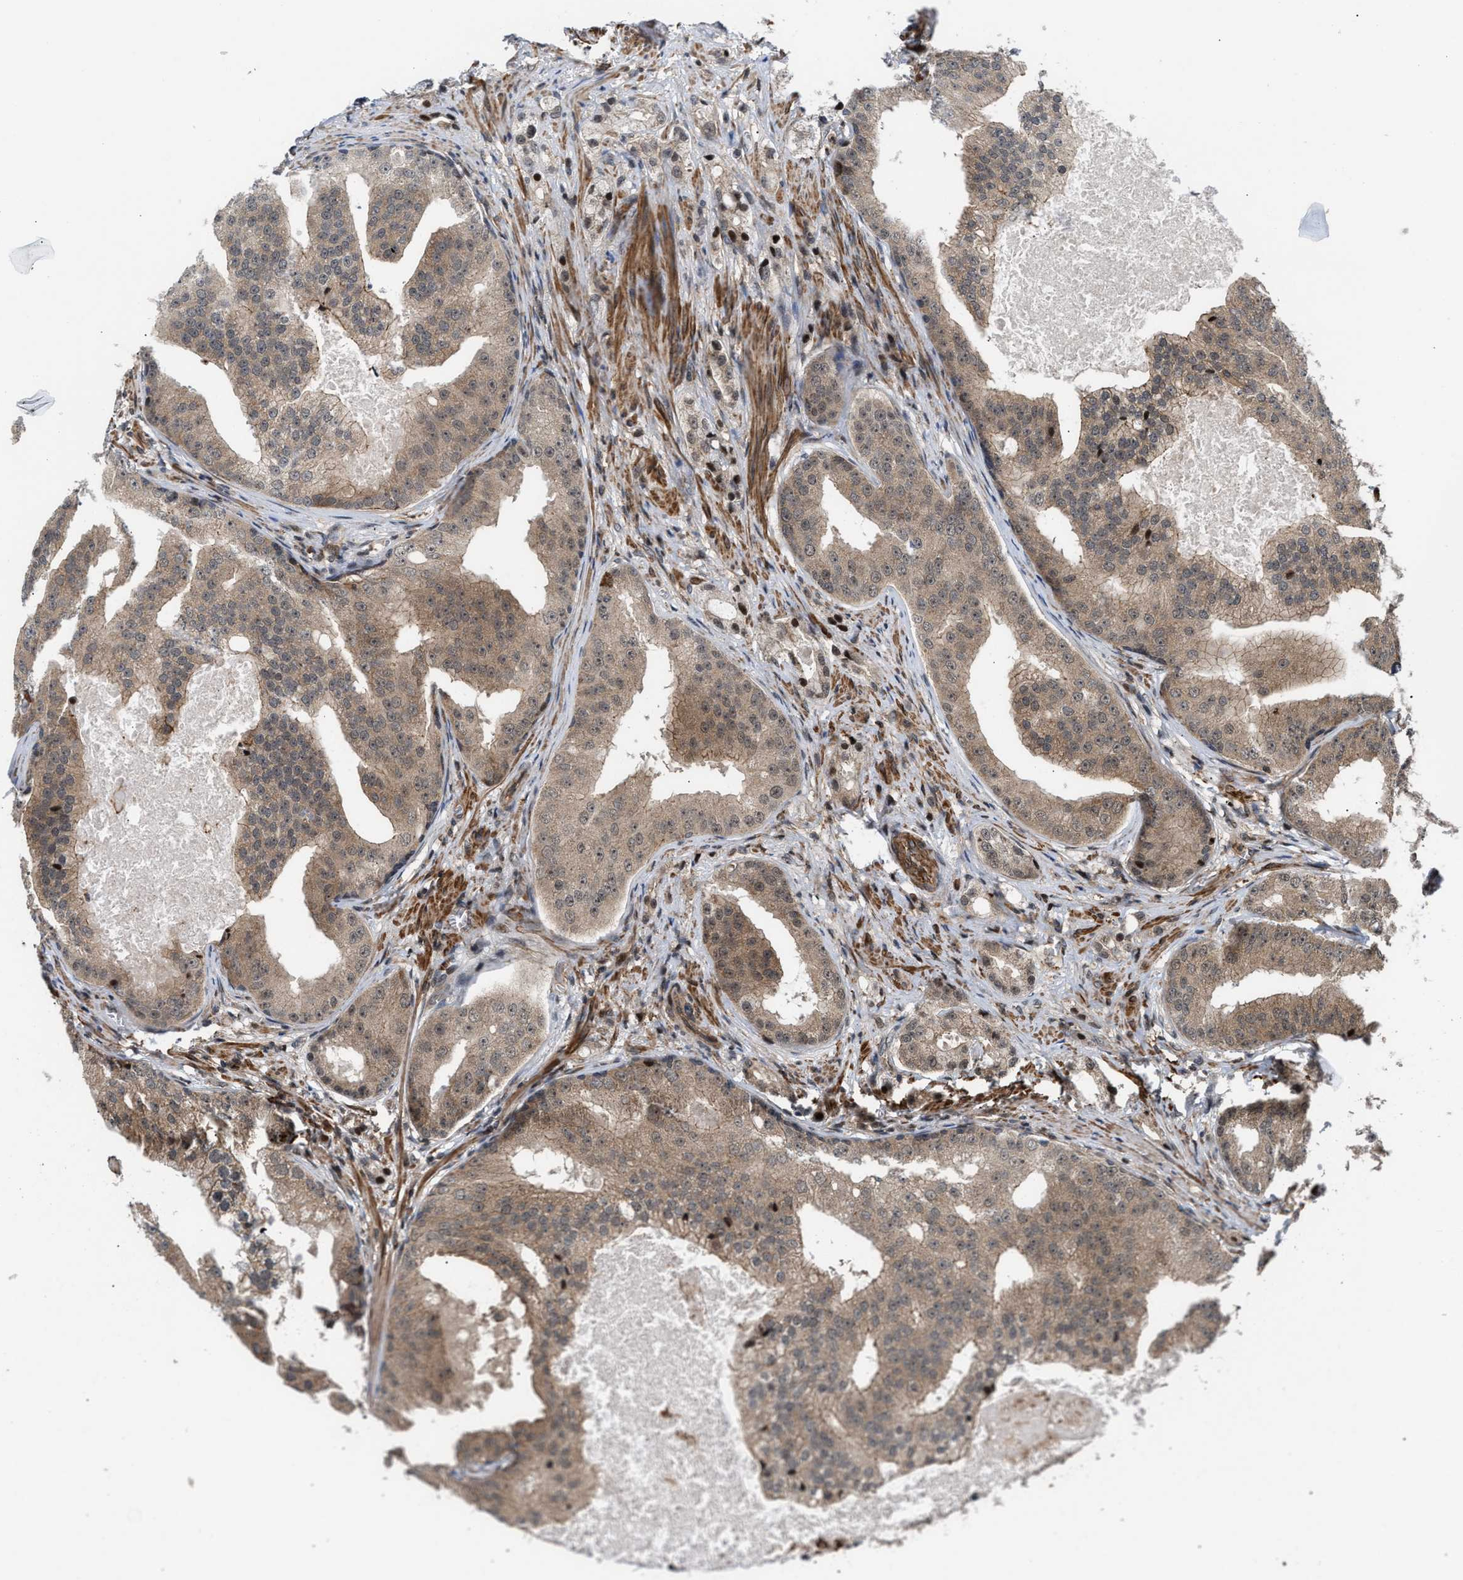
{"staining": {"intensity": "moderate", "quantity": ">75%", "location": "cytoplasmic/membranous"}, "tissue": "prostate cancer", "cell_type": "Tumor cells", "image_type": "cancer", "snomed": [{"axis": "morphology", "description": "Adenocarcinoma, High grade"}, {"axis": "topography", "description": "Prostate"}], "caption": "Prostate cancer (adenocarcinoma (high-grade)) stained with DAB (3,3'-diaminobenzidine) IHC demonstrates medium levels of moderate cytoplasmic/membranous positivity in about >75% of tumor cells.", "gene": "STAU2", "patient": {"sex": "male", "age": 68}}